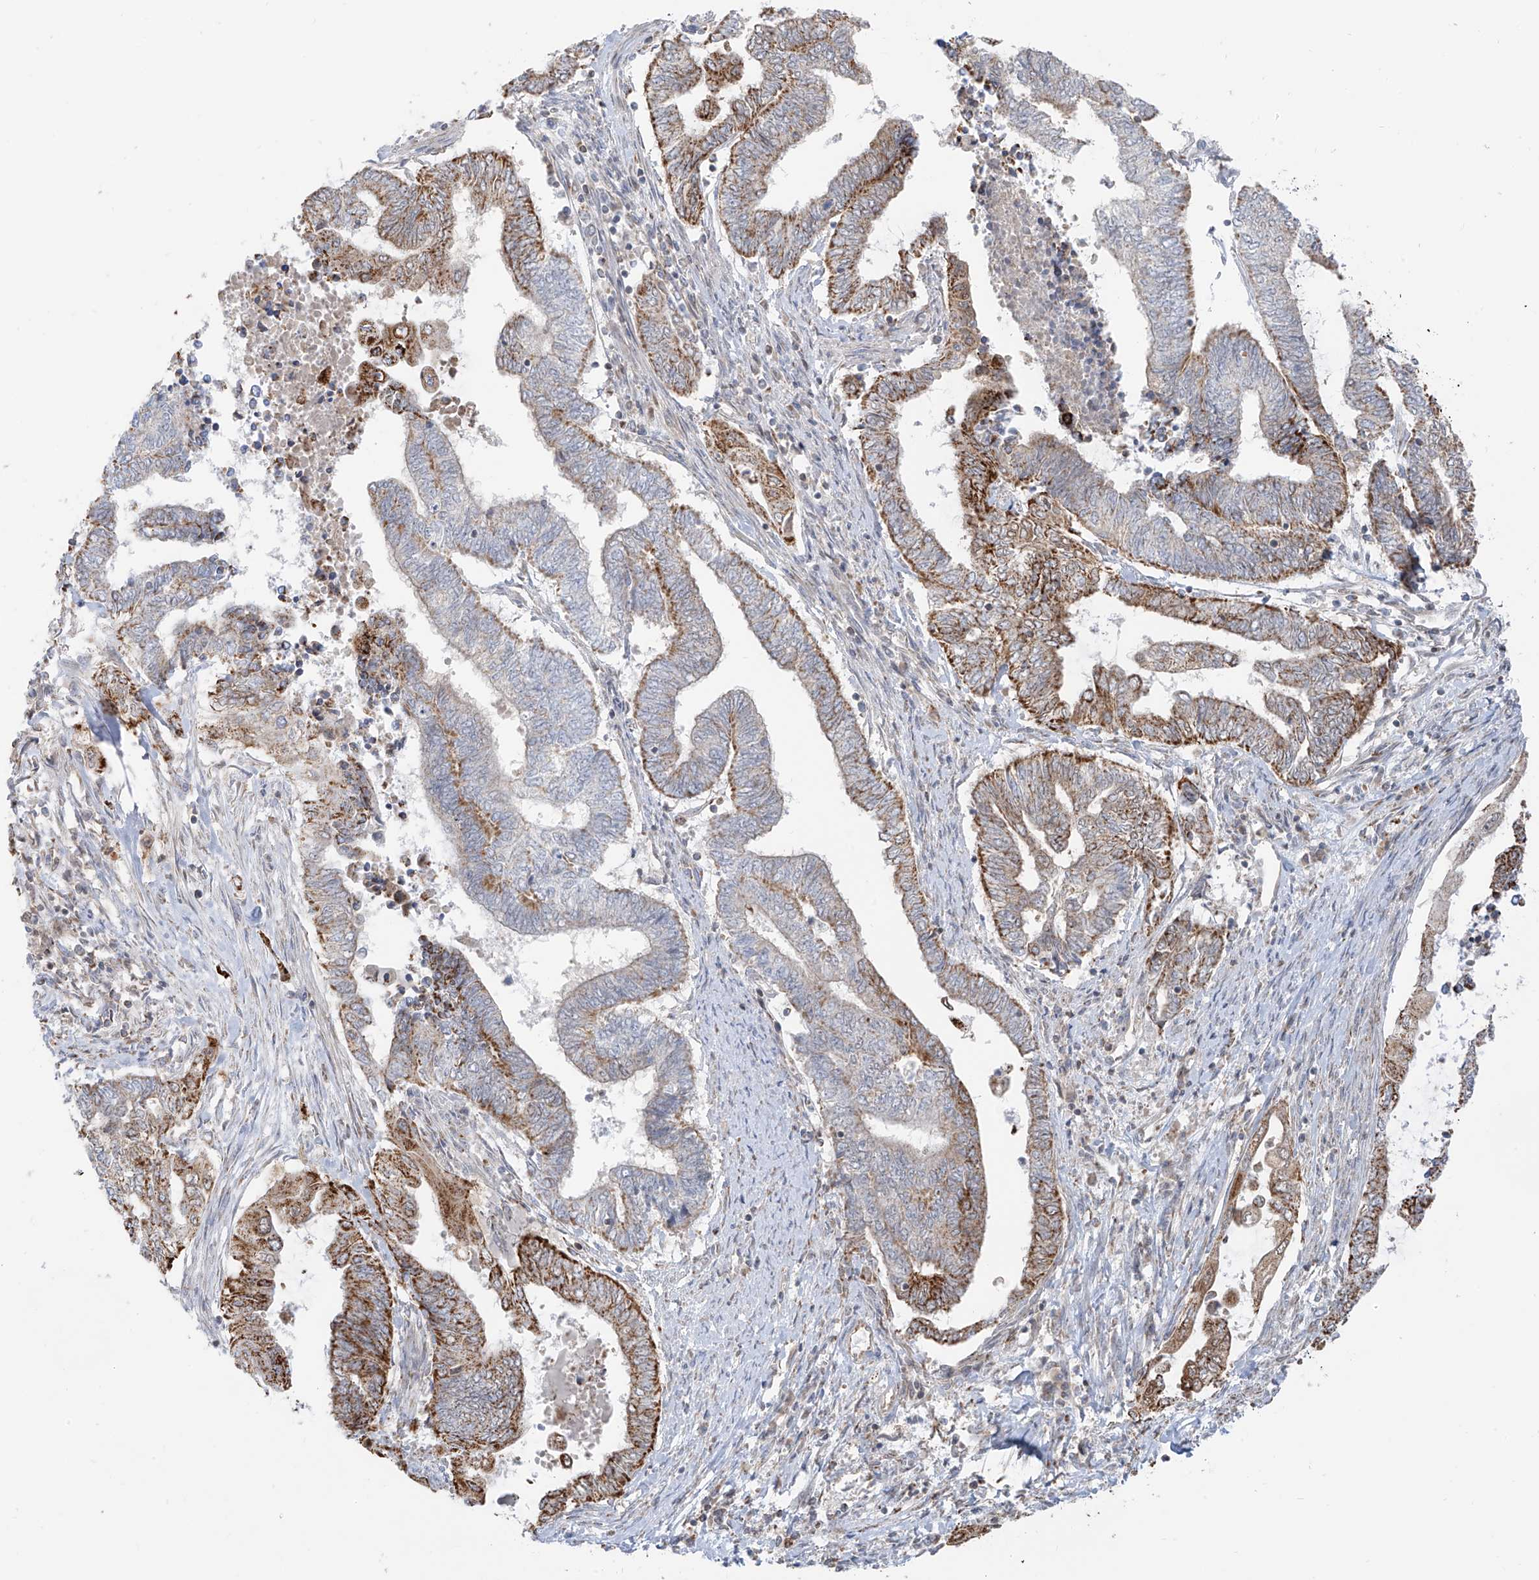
{"staining": {"intensity": "moderate", "quantity": ">75%", "location": "cytoplasmic/membranous"}, "tissue": "endometrial cancer", "cell_type": "Tumor cells", "image_type": "cancer", "snomed": [{"axis": "morphology", "description": "Adenocarcinoma, NOS"}, {"axis": "topography", "description": "Uterus"}, {"axis": "topography", "description": "Endometrium"}], "caption": "Approximately >75% of tumor cells in human endometrial cancer (adenocarcinoma) display moderate cytoplasmic/membranous protein staining as visualized by brown immunohistochemical staining.", "gene": "ETHE1", "patient": {"sex": "female", "age": 70}}